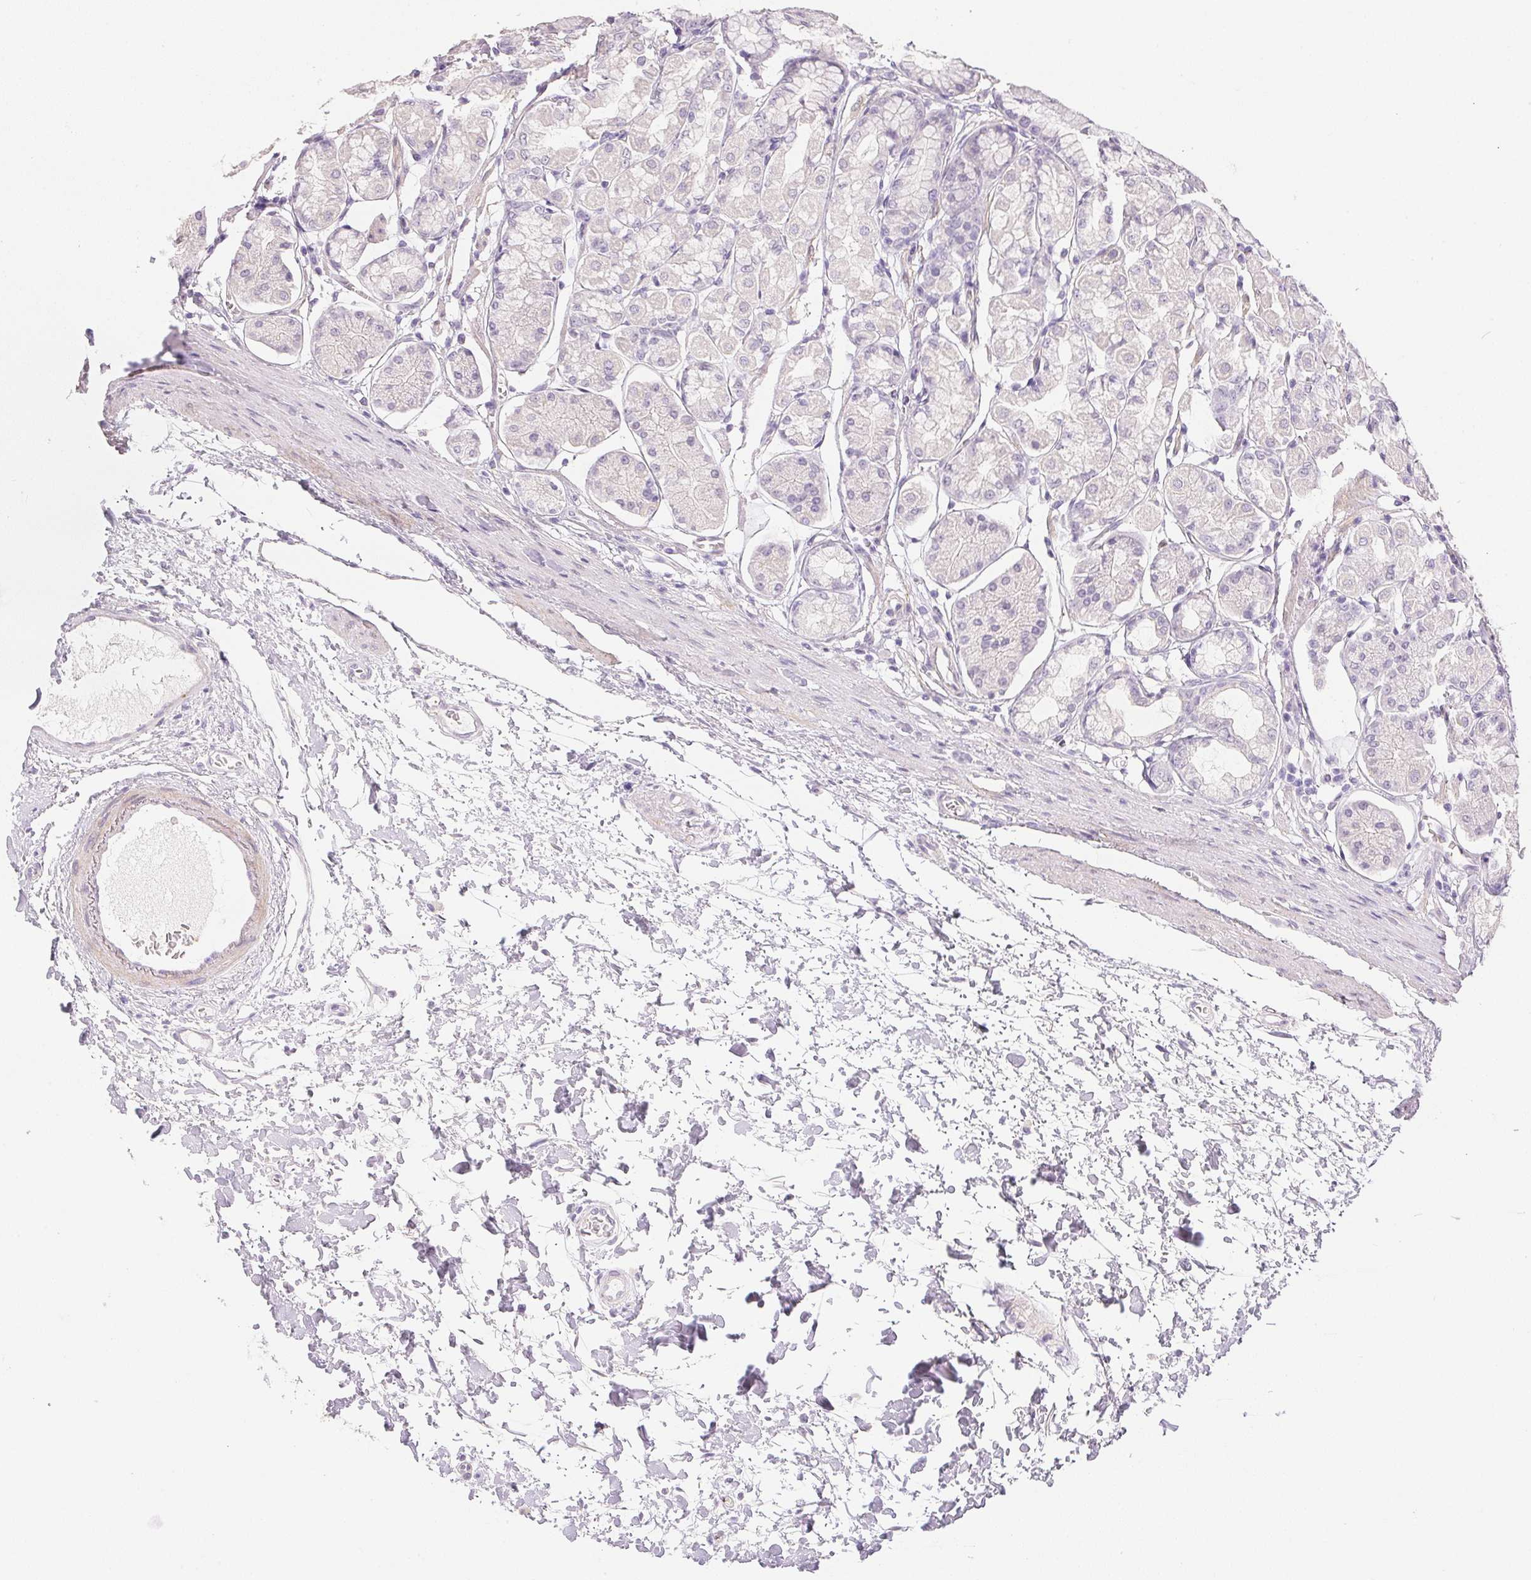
{"staining": {"intensity": "negative", "quantity": "none", "location": "none"}, "tissue": "stomach", "cell_type": "Glandular cells", "image_type": "normal", "snomed": [{"axis": "morphology", "description": "Normal tissue, NOS"}, {"axis": "topography", "description": "Stomach"}, {"axis": "topography", "description": "Stomach, lower"}], "caption": "Glandular cells show no significant positivity in benign stomach. The staining was performed using DAB to visualize the protein expression in brown, while the nuclei were stained in blue with hematoxylin (Magnification: 20x).", "gene": "PRL", "patient": {"sex": "male", "age": 76}}